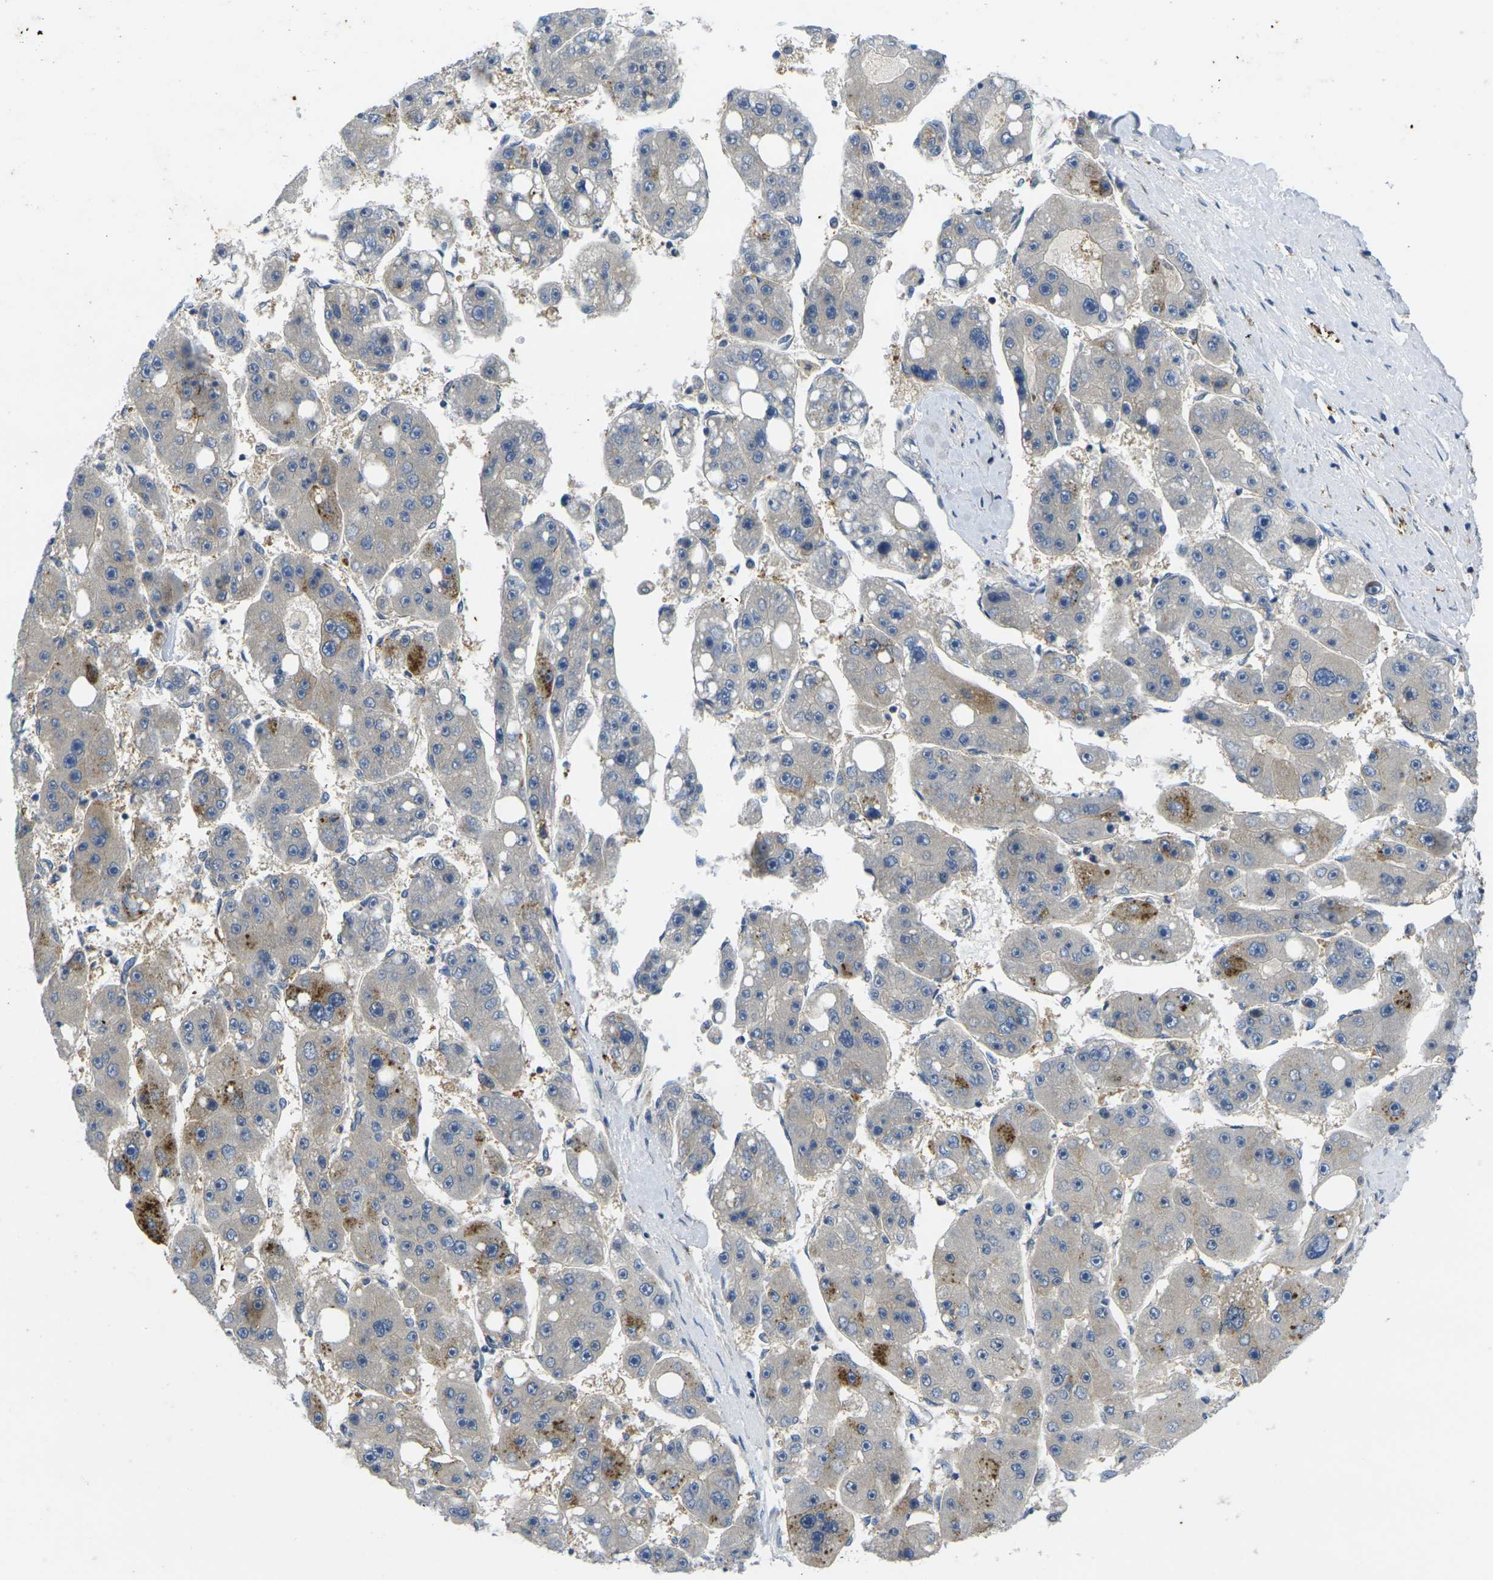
{"staining": {"intensity": "weak", "quantity": ">75%", "location": "cytoplasmic/membranous"}, "tissue": "liver cancer", "cell_type": "Tumor cells", "image_type": "cancer", "snomed": [{"axis": "morphology", "description": "Carcinoma, Hepatocellular, NOS"}, {"axis": "topography", "description": "Liver"}], "caption": "The micrograph reveals immunohistochemical staining of liver hepatocellular carcinoma. There is weak cytoplasmic/membranous staining is seen in about >75% of tumor cells.", "gene": "ROBO2", "patient": {"sex": "female", "age": 61}}